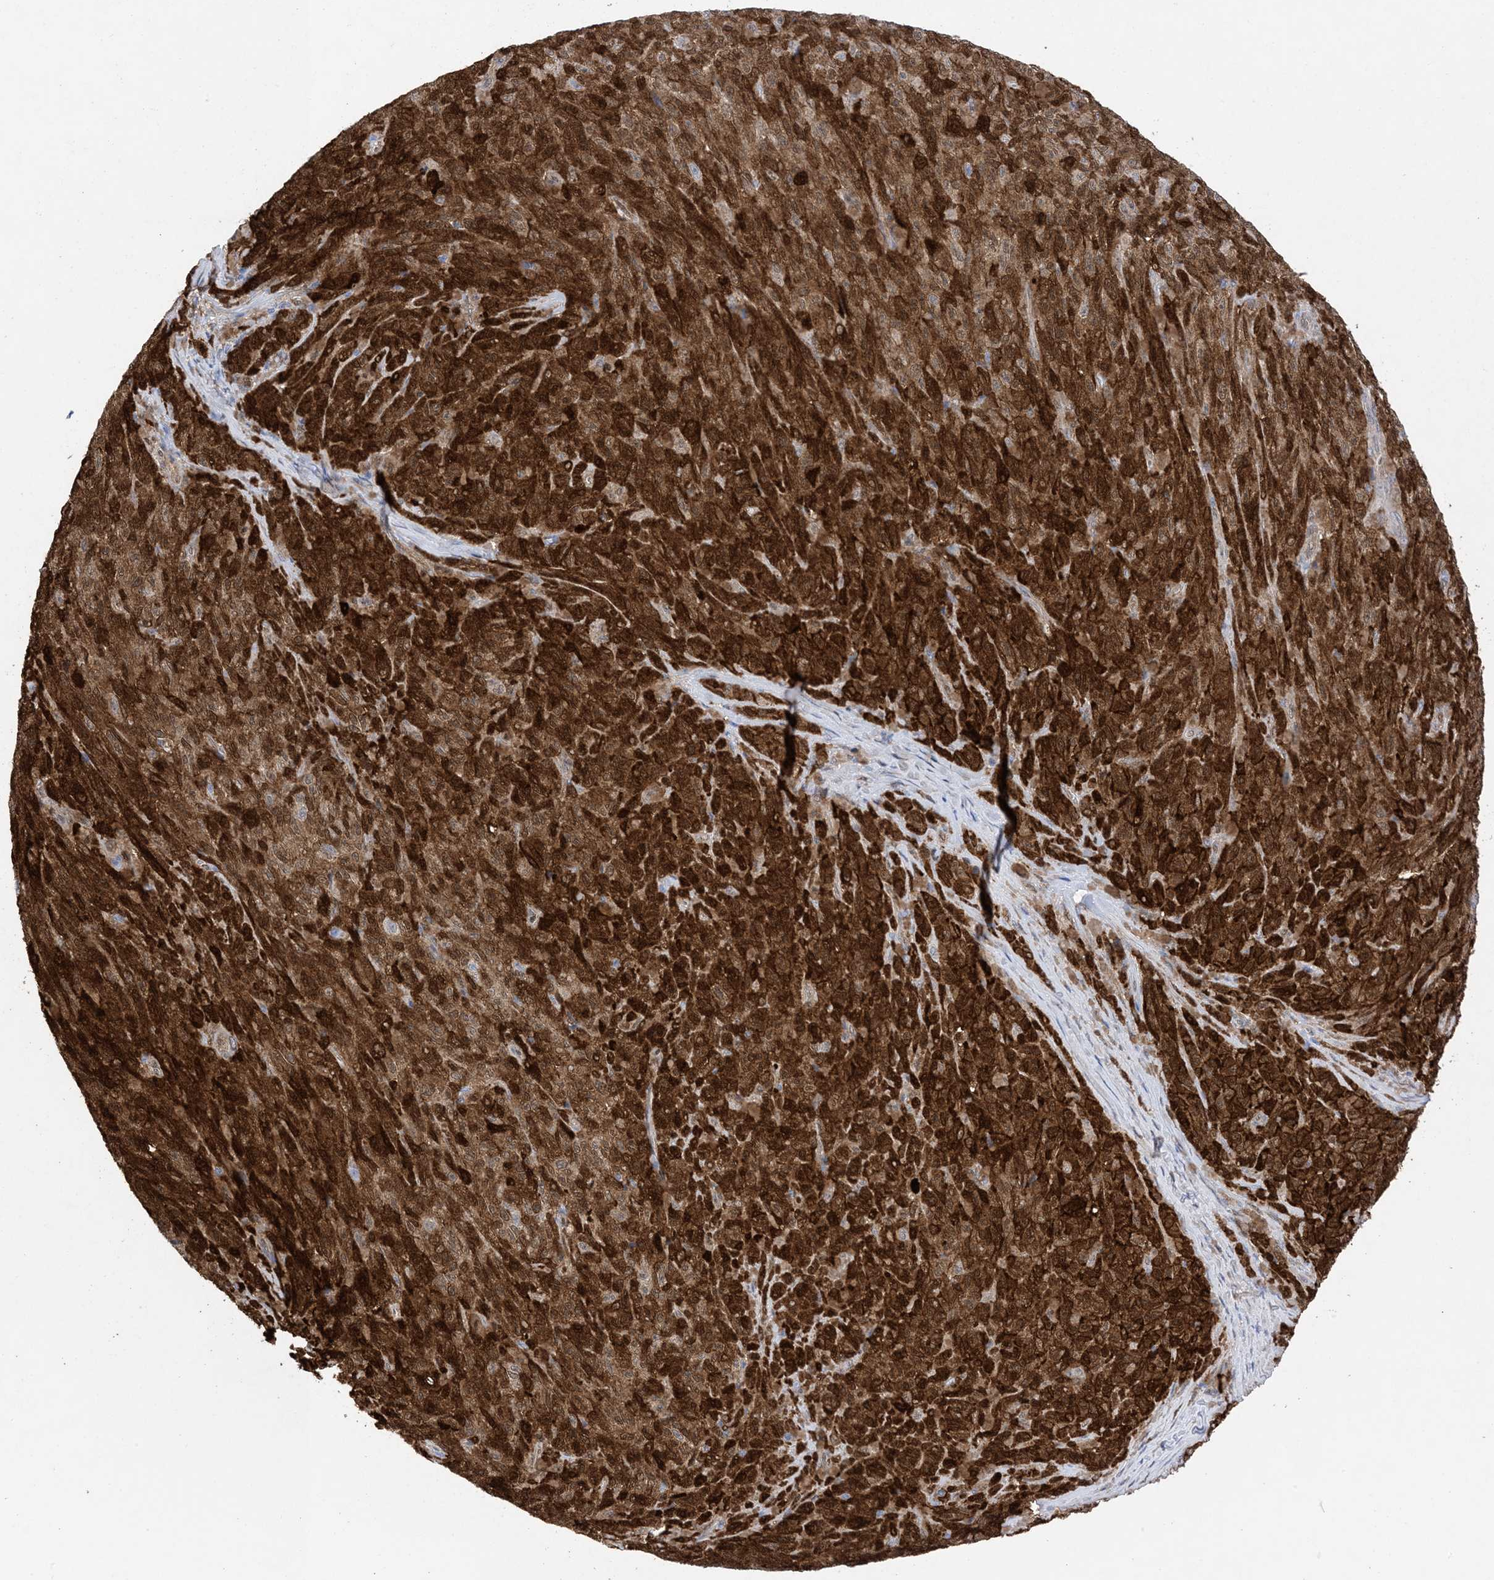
{"staining": {"intensity": "strong", "quantity": ">75%", "location": "cytoplasmic/membranous"}, "tissue": "melanoma", "cell_type": "Tumor cells", "image_type": "cancer", "snomed": [{"axis": "morphology", "description": "Malignant melanoma, NOS"}, {"axis": "topography", "description": "Skin"}], "caption": "Immunohistochemistry (IHC) (DAB) staining of malignant melanoma exhibits strong cytoplasmic/membranous protein expression in about >75% of tumor cells.", "gene": "ANXA1", "patient": {"sex": "female", "age": 82}}